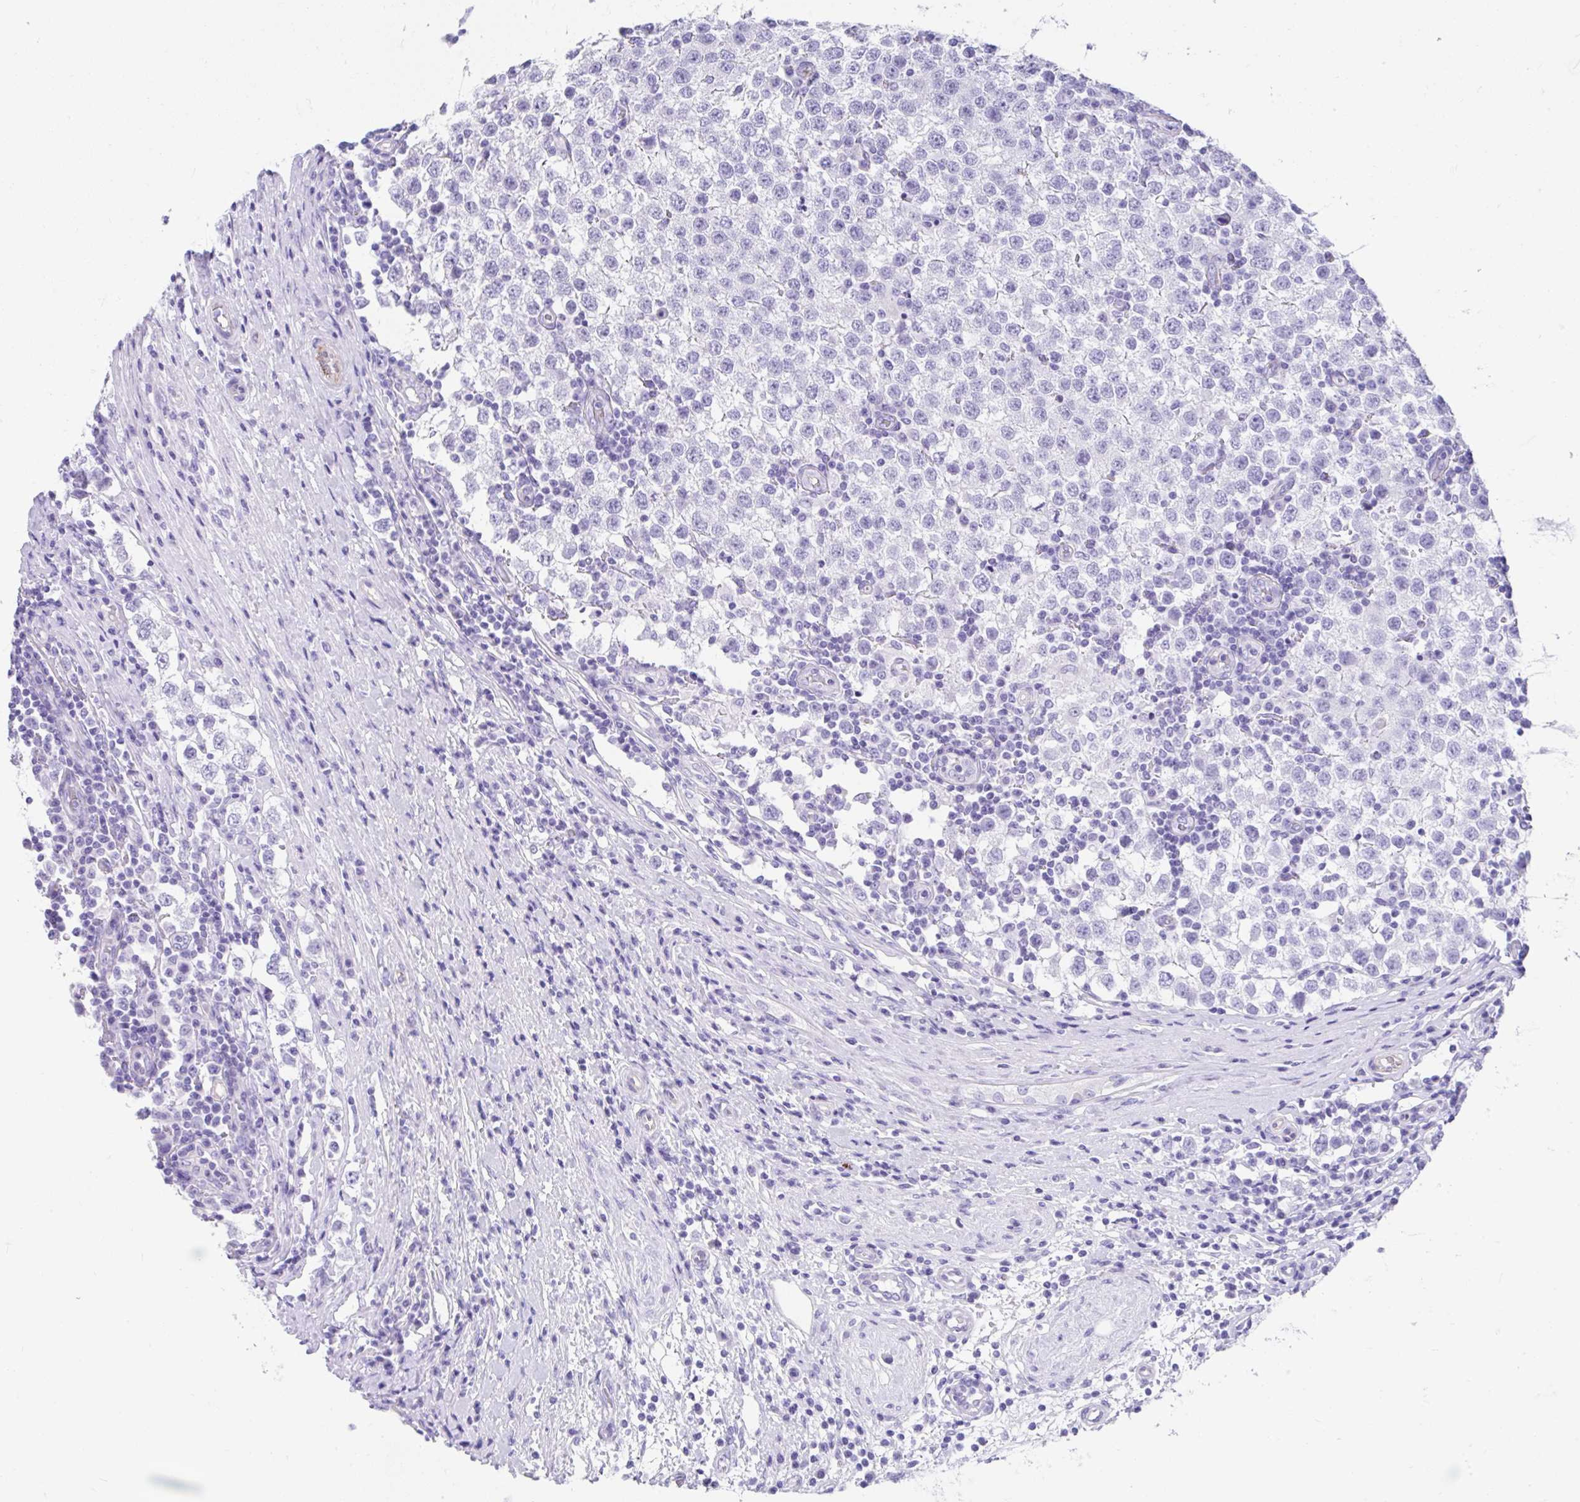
{"staining": {"intensity": "negative", "quantity": "none", "location": "none"}, "tissue": "testis cancer", "cell_type": "Tumor cells", "image_type": "cancer", "snomed": [{"axis": "morphology", "description": "Seminoma, NOS"}, {"axis": "topography", "description": "Testis"}], "caption": "Protein analysis of seminoma (testis) displays no significant expression in tumor cells.", "gene": "FAM107A", "patient": {"sex": "male", "age": 34}}